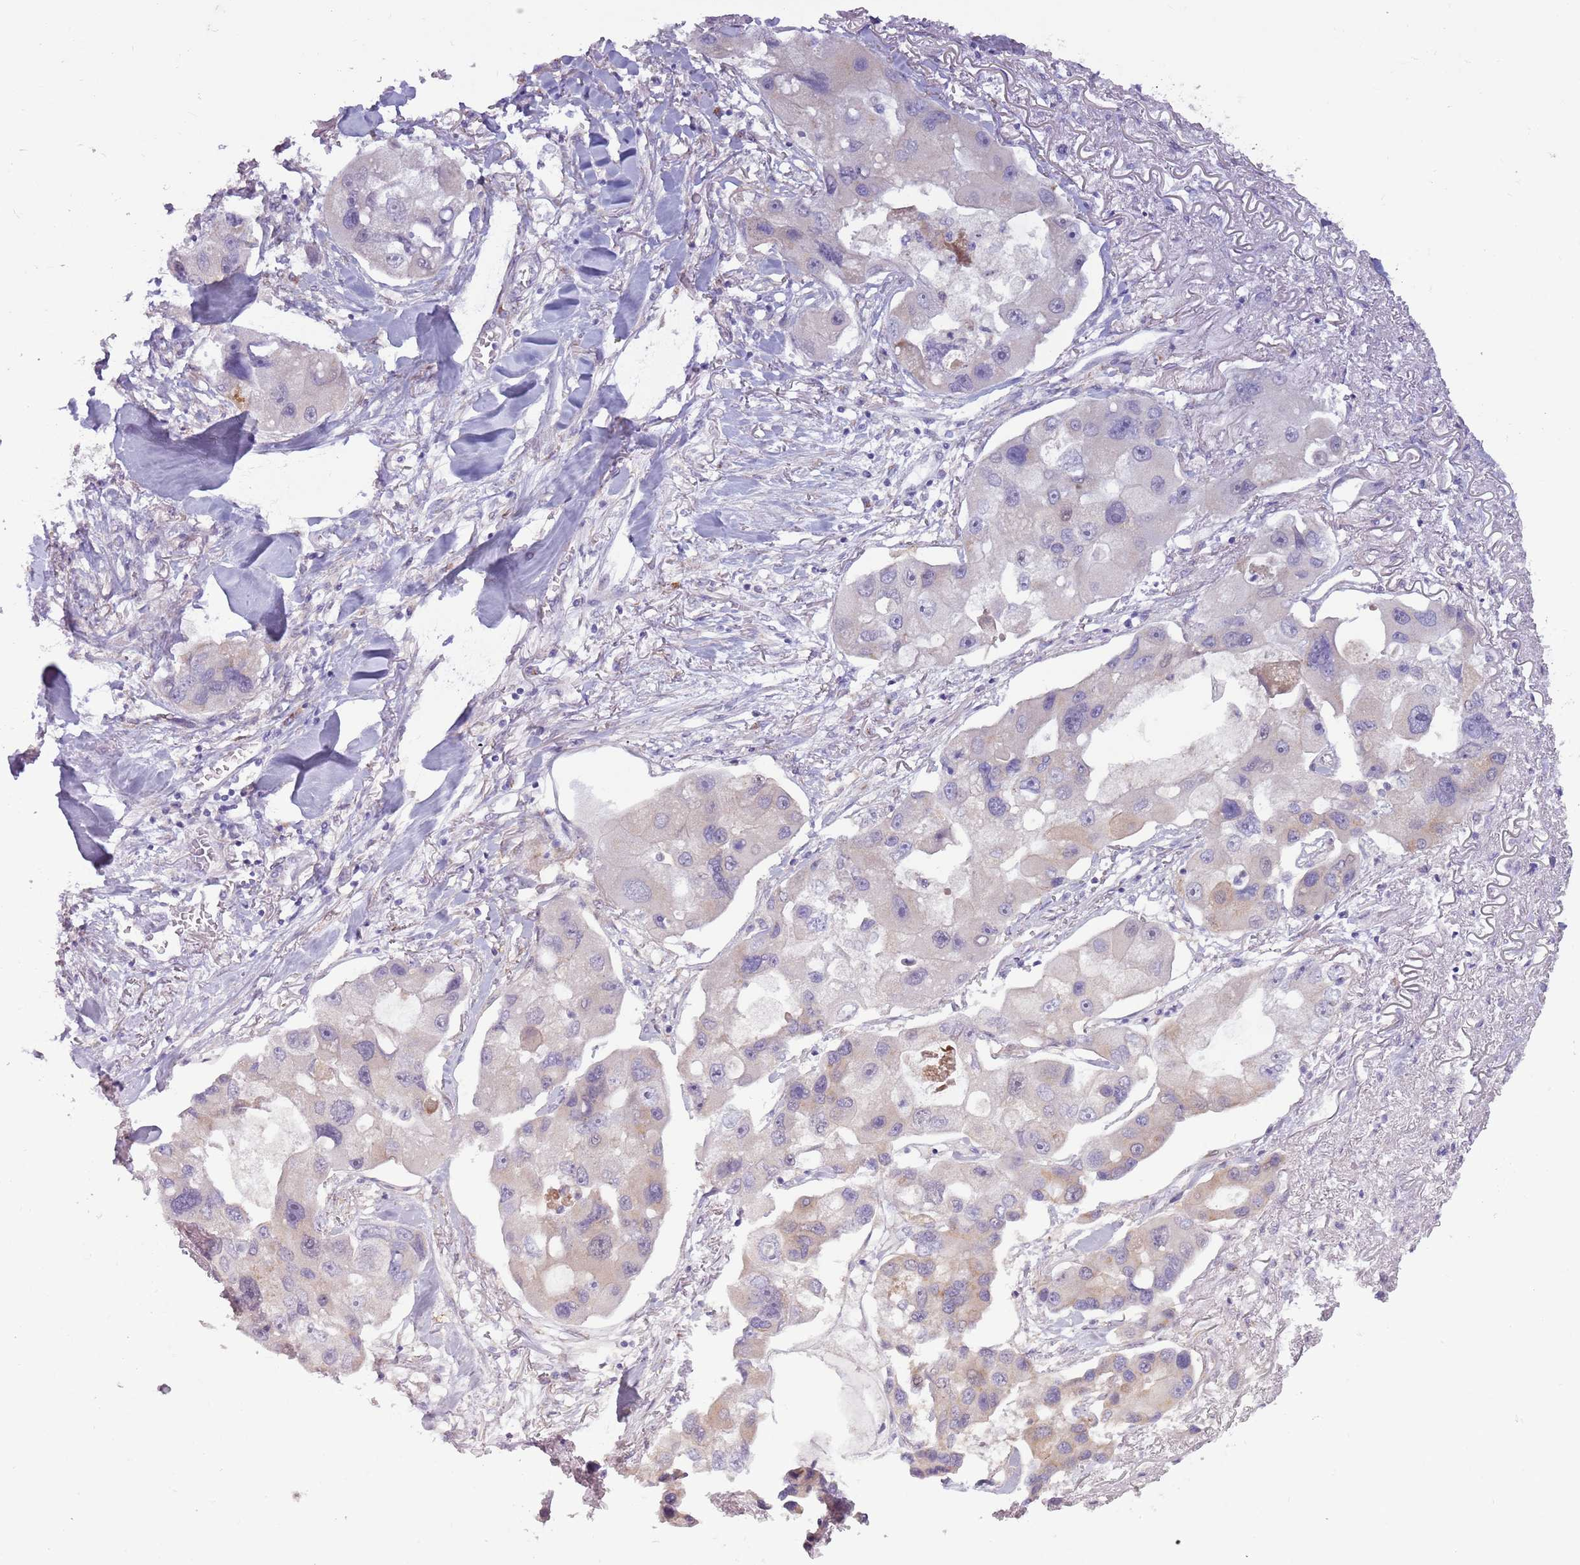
{"staining": {"intensity": "negative", "quantity": "none", "location": "none"}, "tissue": "lung cancer", "cell_type": "Tumor cells", "image_type": "cancer", "snomed": [{"axis": "morphology", "description": "Adenocarcinoma, NOS"}, {"axis": "topography", "description": "Lung"}], "caption": "There is no significant expression in tumor cells of lung cancer.", "gene": "CCDC150", "patient": {"sex": "female", "age": 54}}